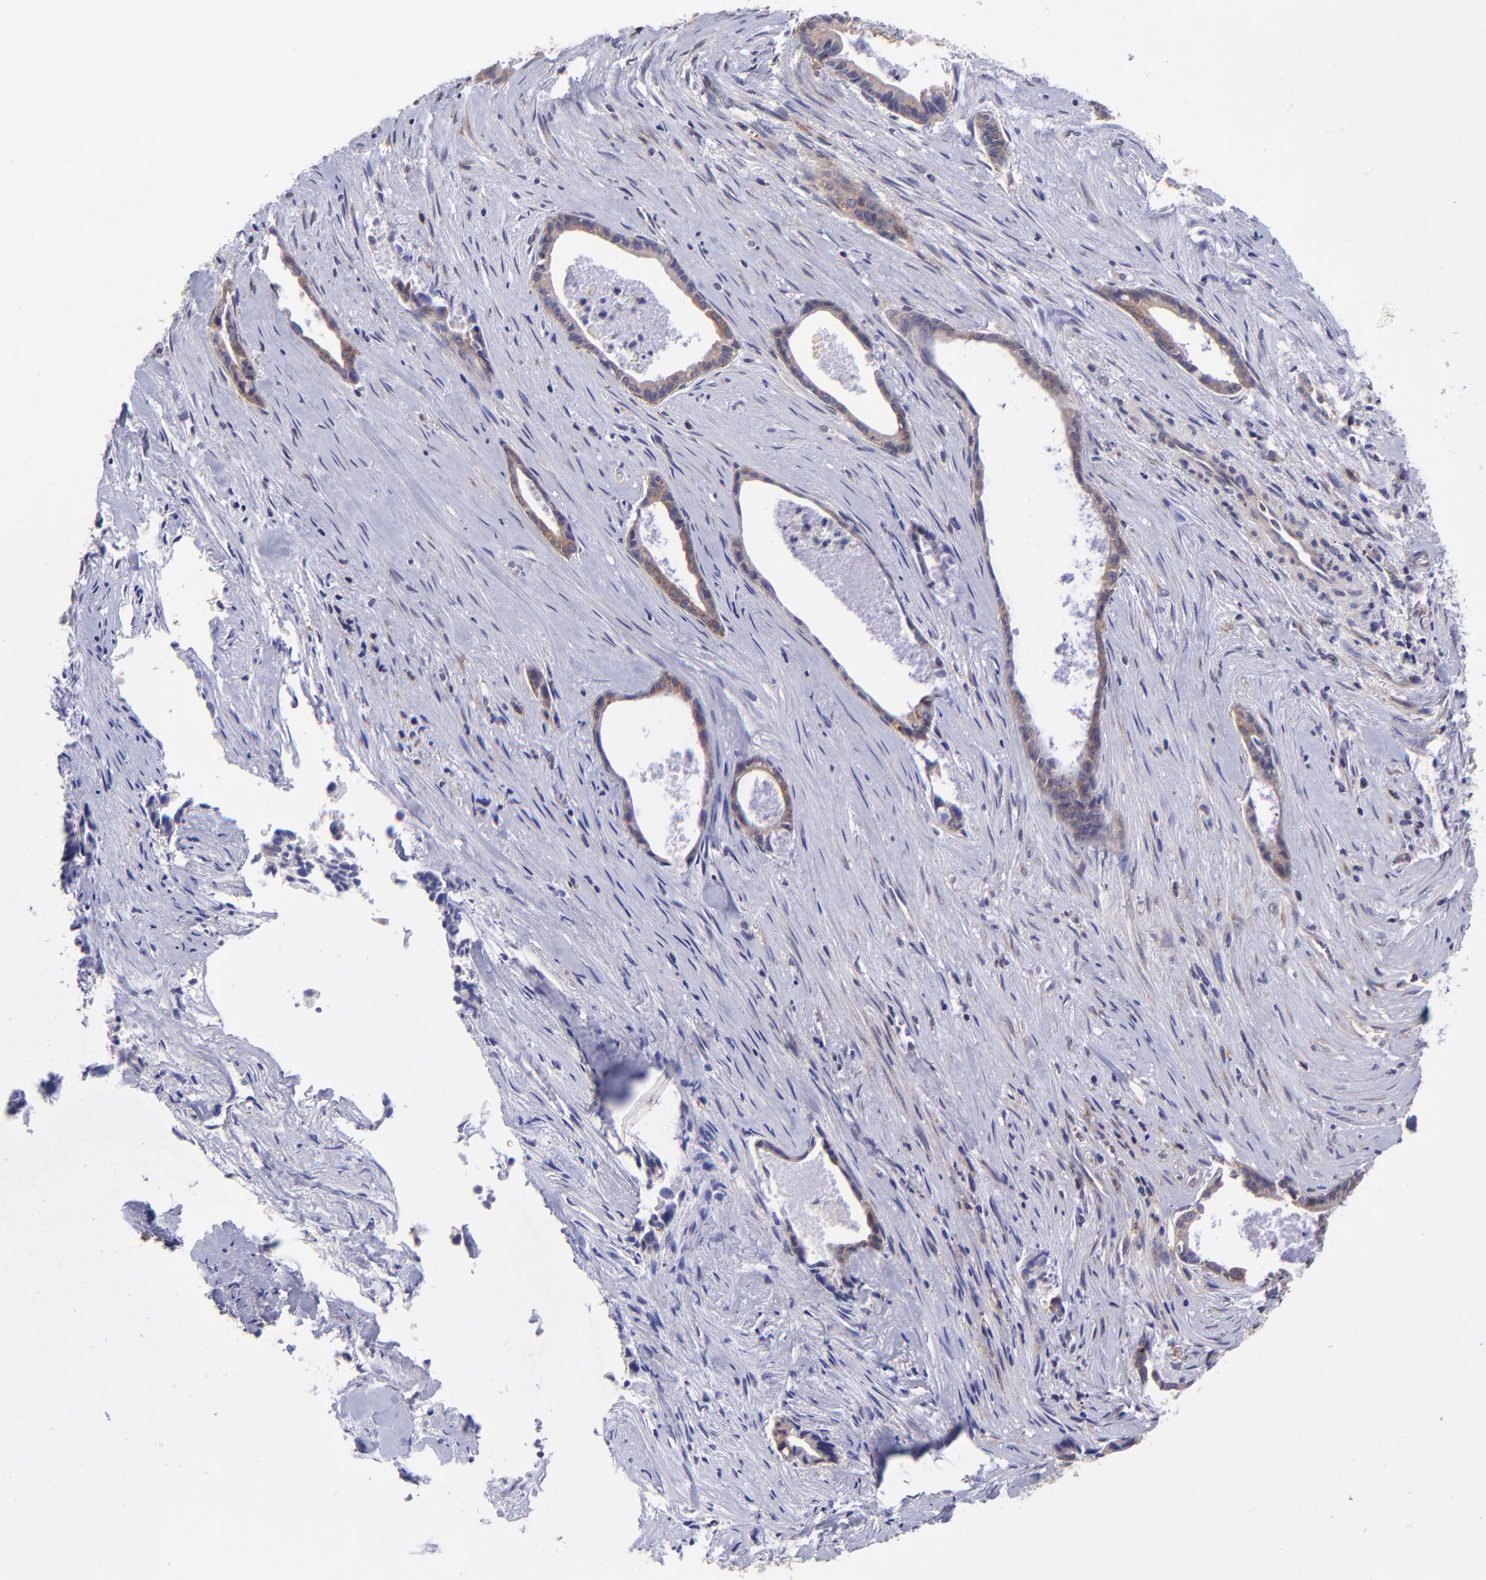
{"staining": {"intensity": "weak", "quantity": ">75%", "location": "cytoplasmic/membranous"}, "tissue": "liver cancer", "cell_type": "Tumor cells", "image_type": "cancer", "snomed": [{"axis": "morphology", "description": "Cholangiocarcinoma"}, {"axis": "topography", "description": "Liver"}], "caption": "Tumor cells exhibit low levels of weak cytoplasmic/membranous staining in about >75% of cells in cholangiocarcinoma (liver).", "gene": "NSF", "patient": {"sex": "female", "age": 55}}